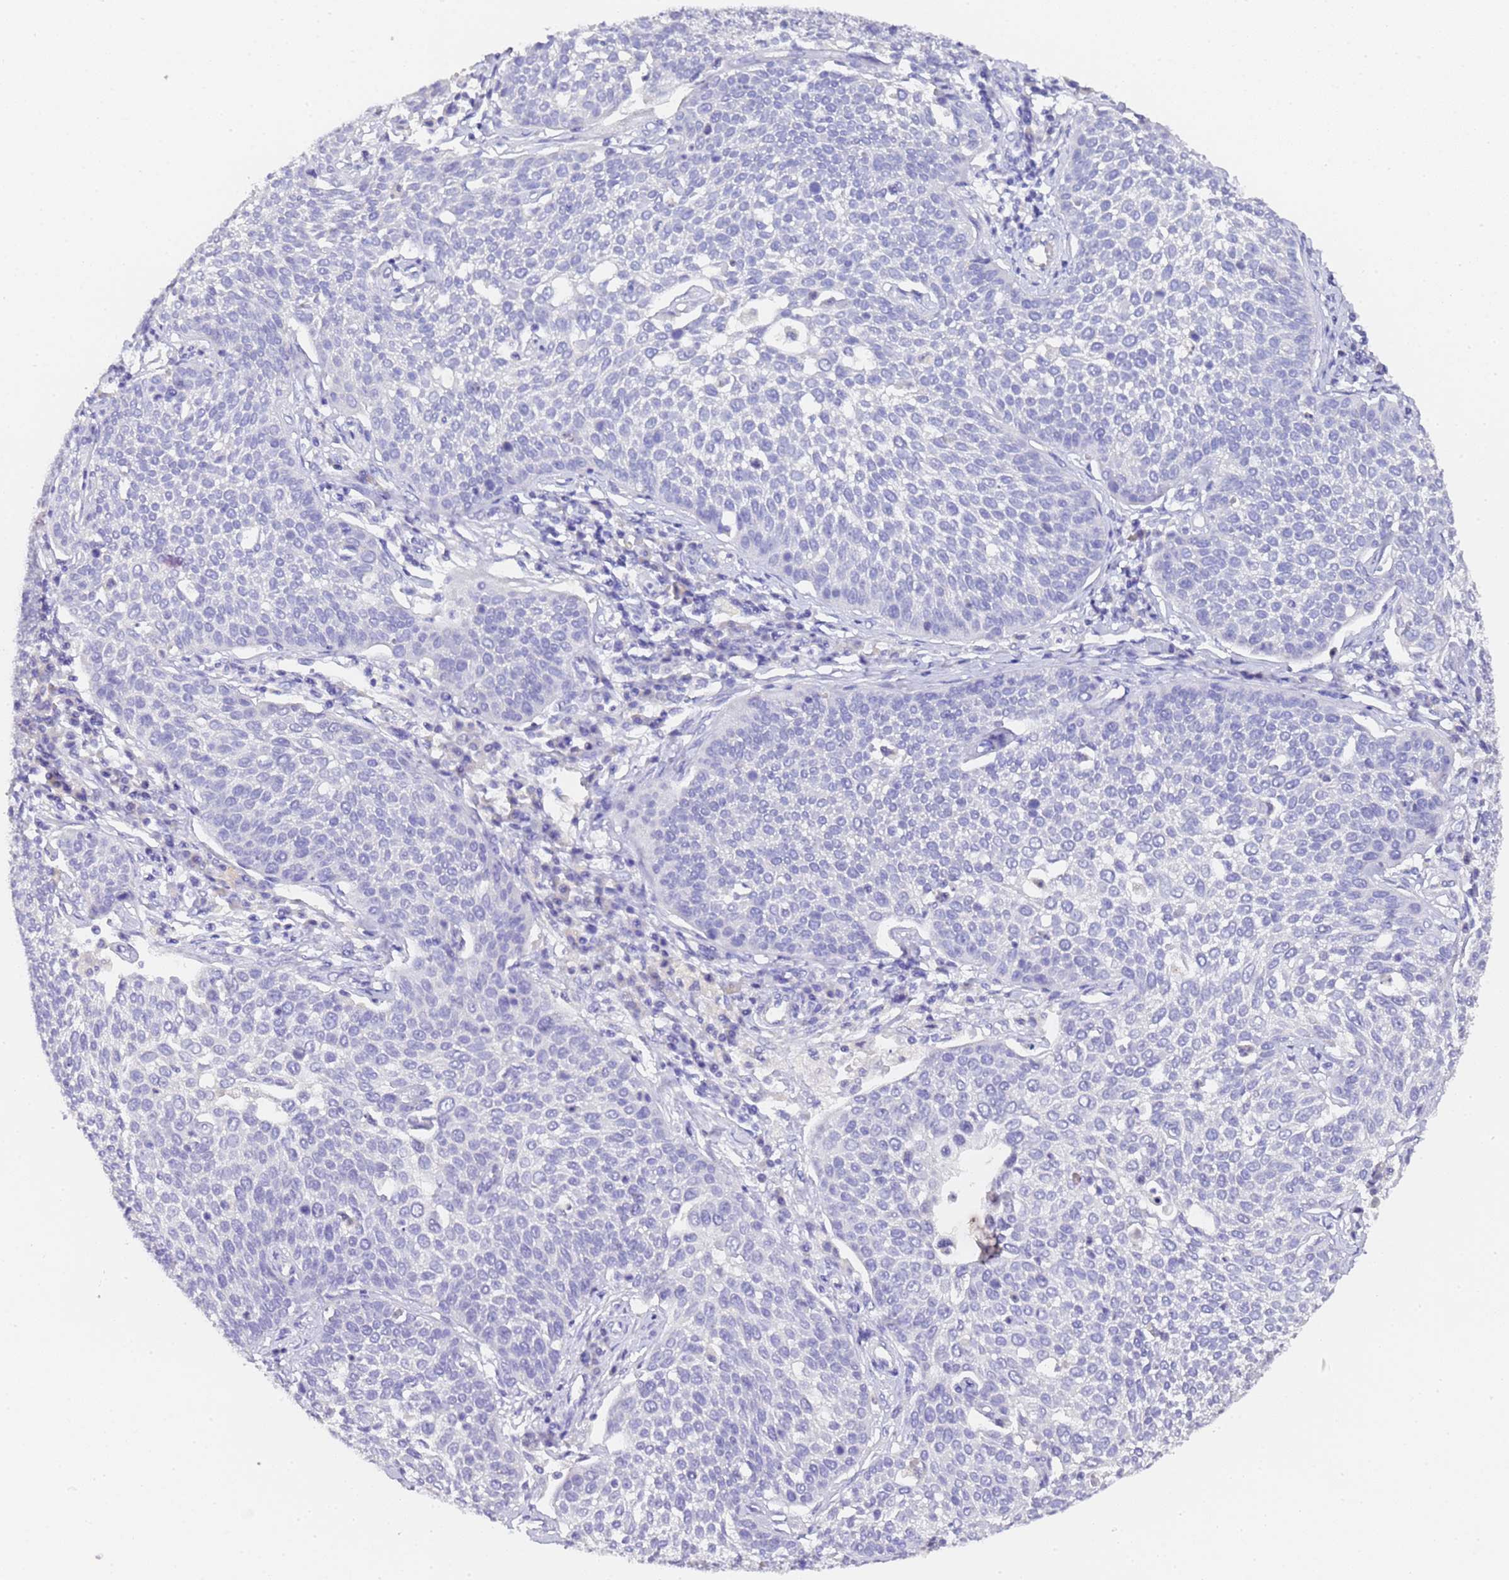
{"staining": {"intensity": "negative", "quantity": "none", "location": "none"}, "tissue": "cervical cancer", "cell_type": "Tumor cells", "image_type": "cancer", "snomed": [{"axis": "morphology", "description": "Squamous cell carcinoma, NOS"}, {"axis": "topography", "description": "Cervix"}], "caption": "IHC micrograph of cervical cancer (squamous cell carcinoma) stained for a protein (brown), which shows no positivity in tumor cells.", "gene": "GABRA1", "patient": {"sex": "female", "age": 34}}